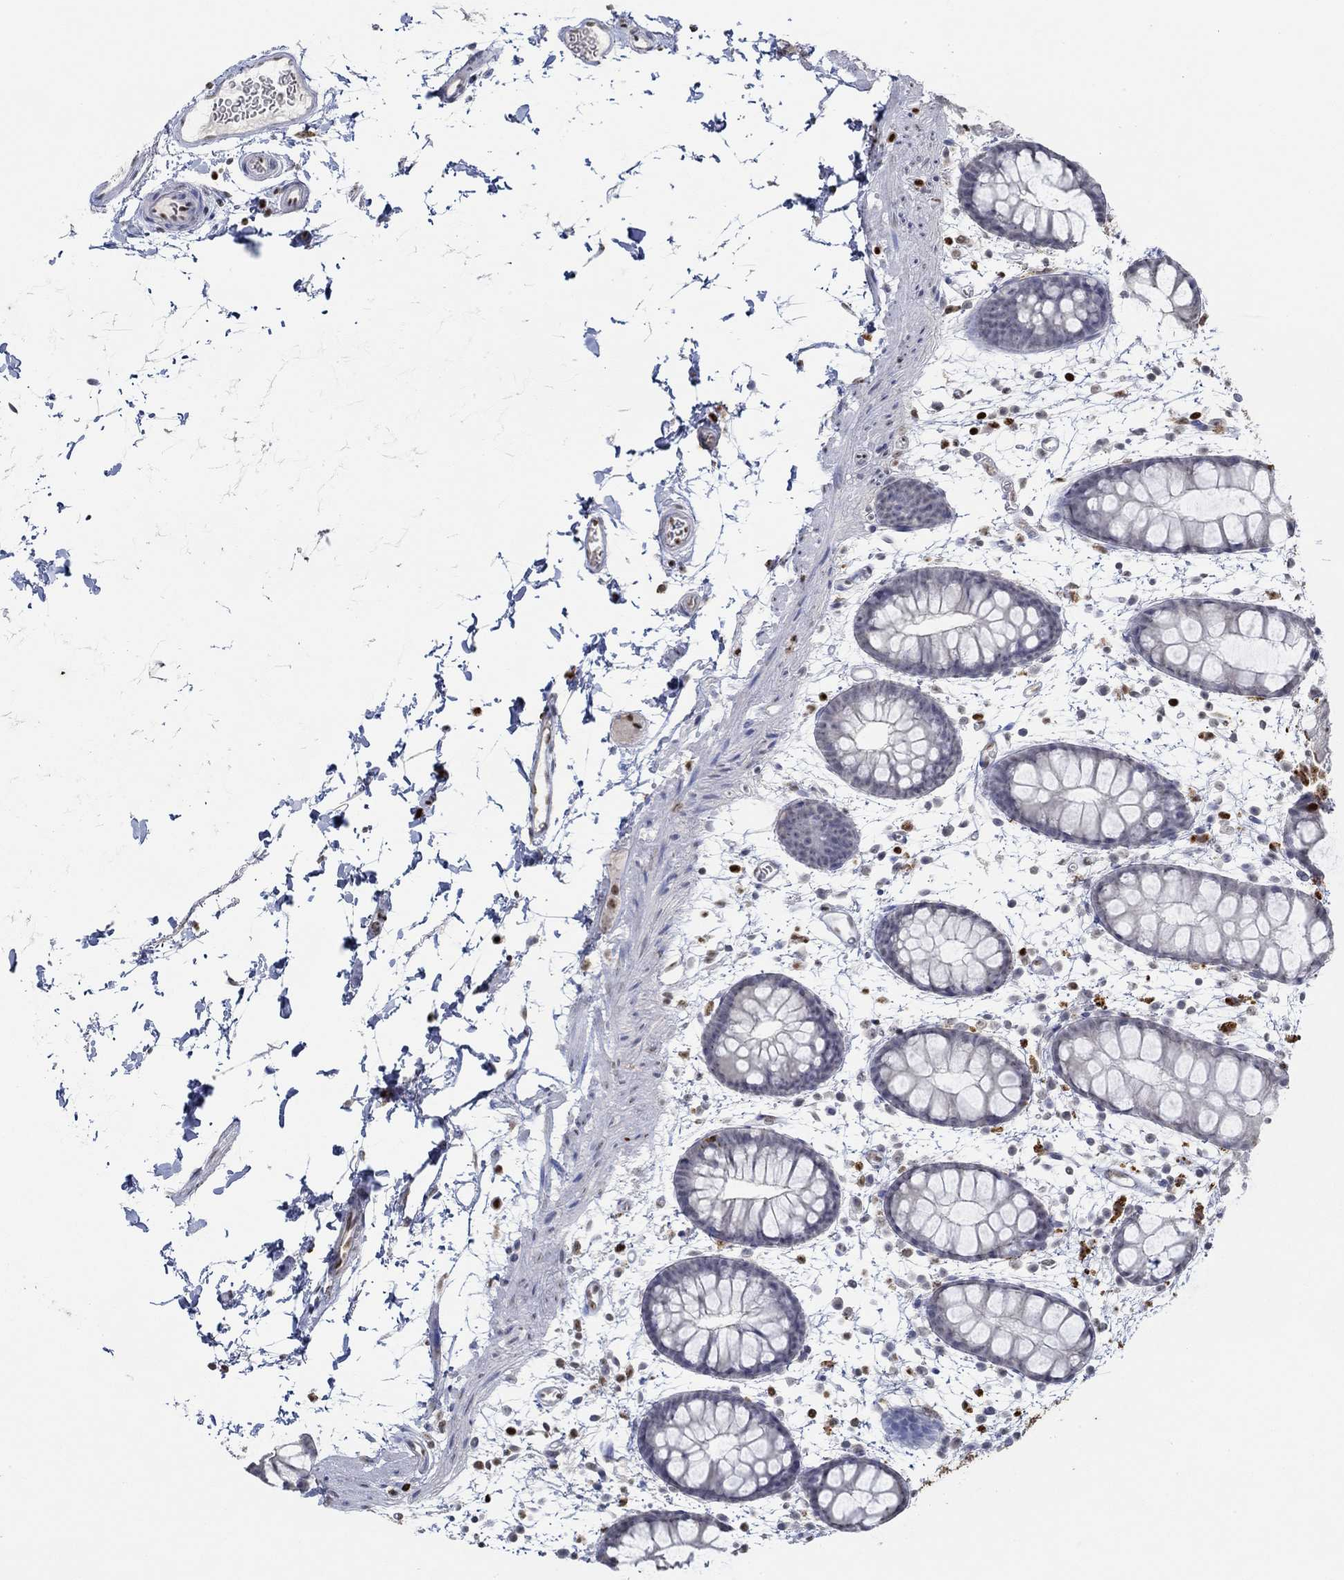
{"staining": {"intensity": "negative", "quantity": "none", "location": "none"}, "tissue": "rectum", "cell_type": "Glandular cells", "image_type": "normal", "snomed": [{"axis": "morphology", "description": "Normal tissue, NOS"}, {"axis": "topography", "description": "Rectum"}], "caption": "An image of rectum stained for a protein reveals no brown staining in glandular cells. (Immunohistochemistry (ihc), brightfield microscopy, high magnification).", "gene": "GATA2", "patient": {"sex": "male", "age": 57}}